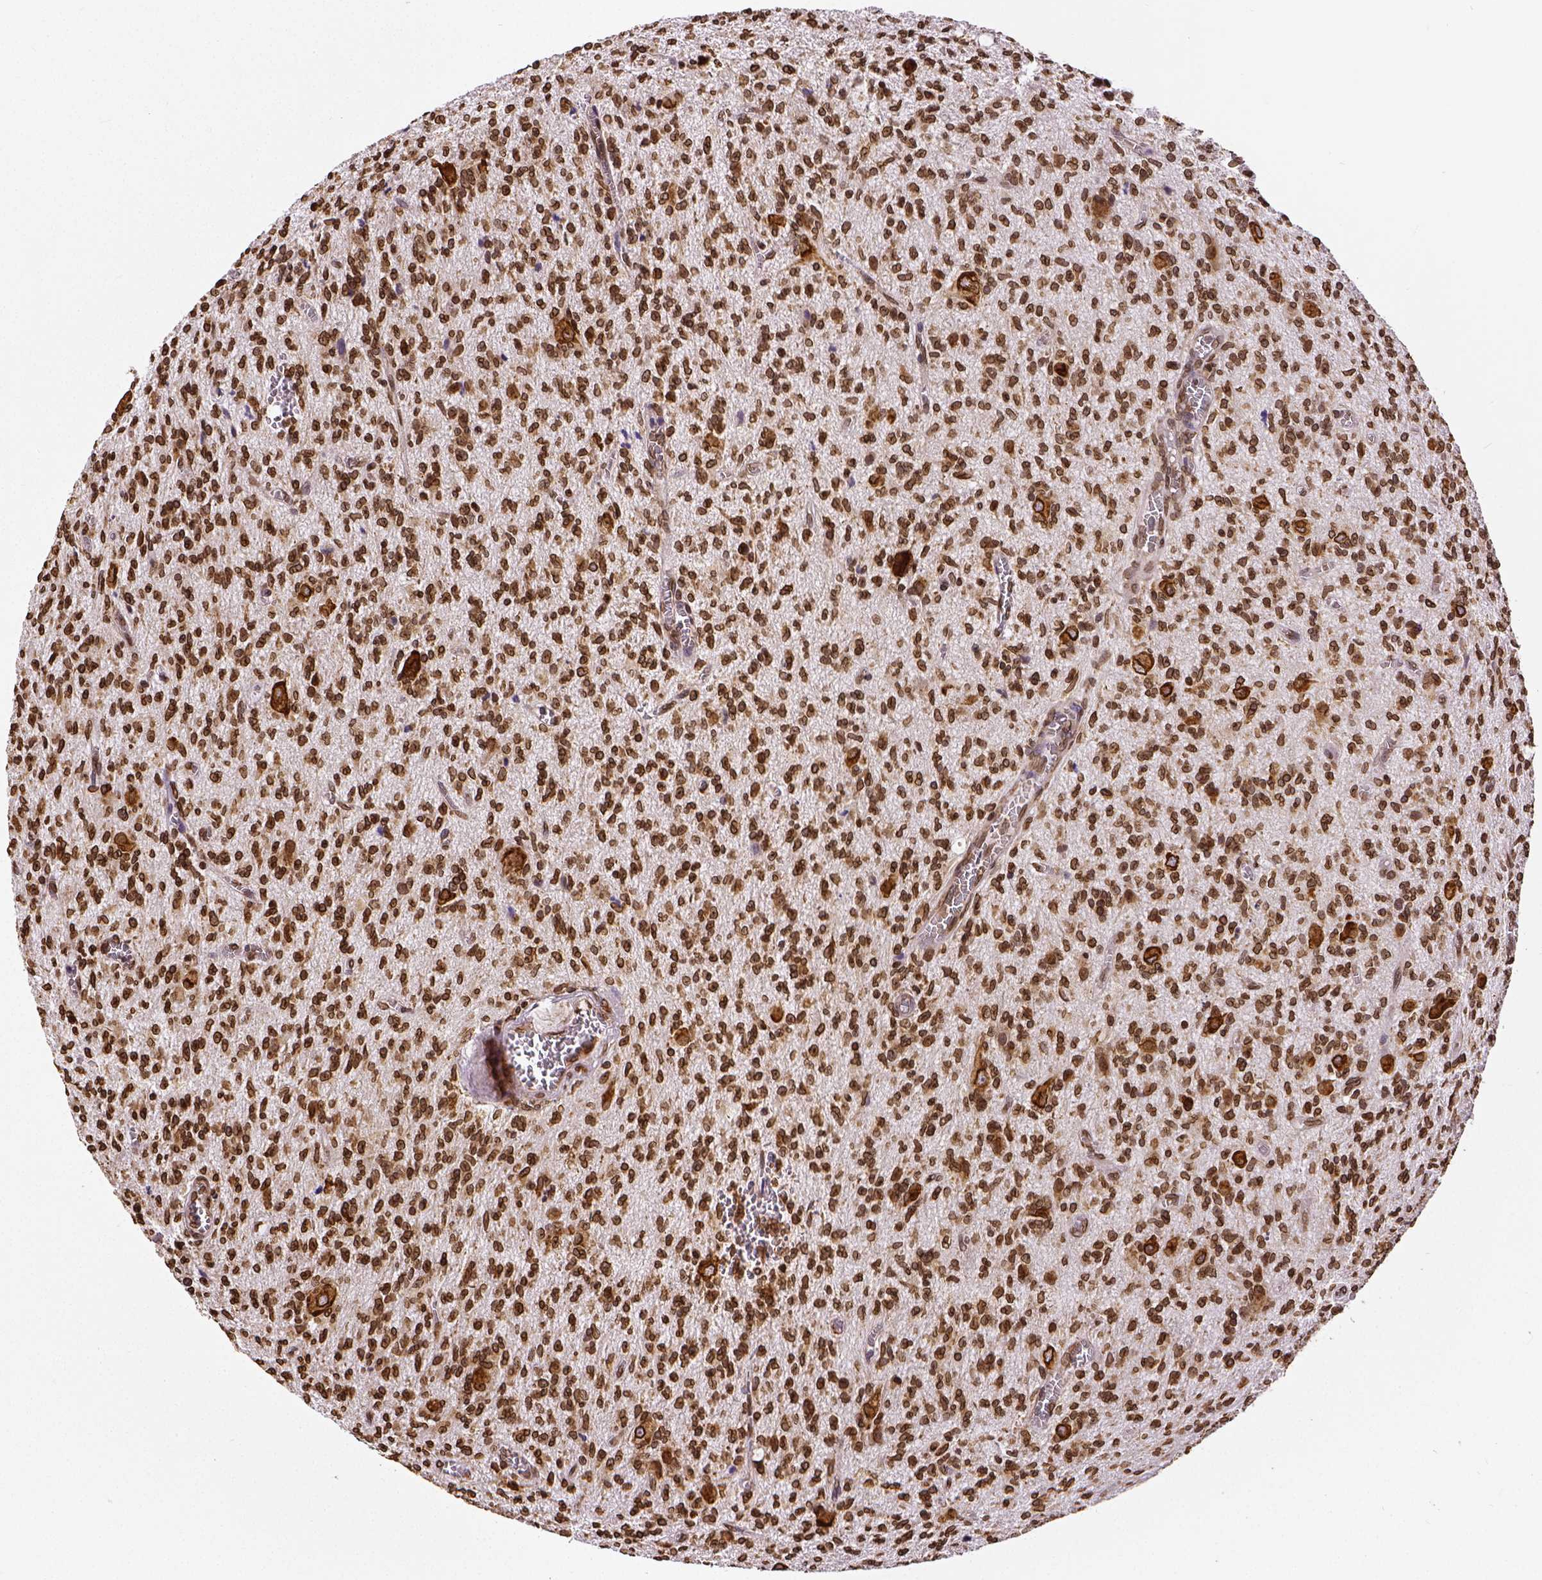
{"staining": {"intensity": "strong", "quantity": ">75%", "location": "cytoplasmic/membranous,nuclear"}, "tissue": "glioma", "cell_type": "Tumor cells", "image_type": "cancer", "snomed": [{"axis": "morphology", "description": "Glioma, malignant, Low grade"}, {"axis": "topography", "description": "Brain"}], "caption": "Malignant glioma (low-grade) tissue demonstrates strong cytoplasmic/membranous and nuclear positivity in about >75% of tumor cells, visualized by immunohistochemistry.", "gene": "MTDH", "patient": {"sex": "male", "age": 64}}